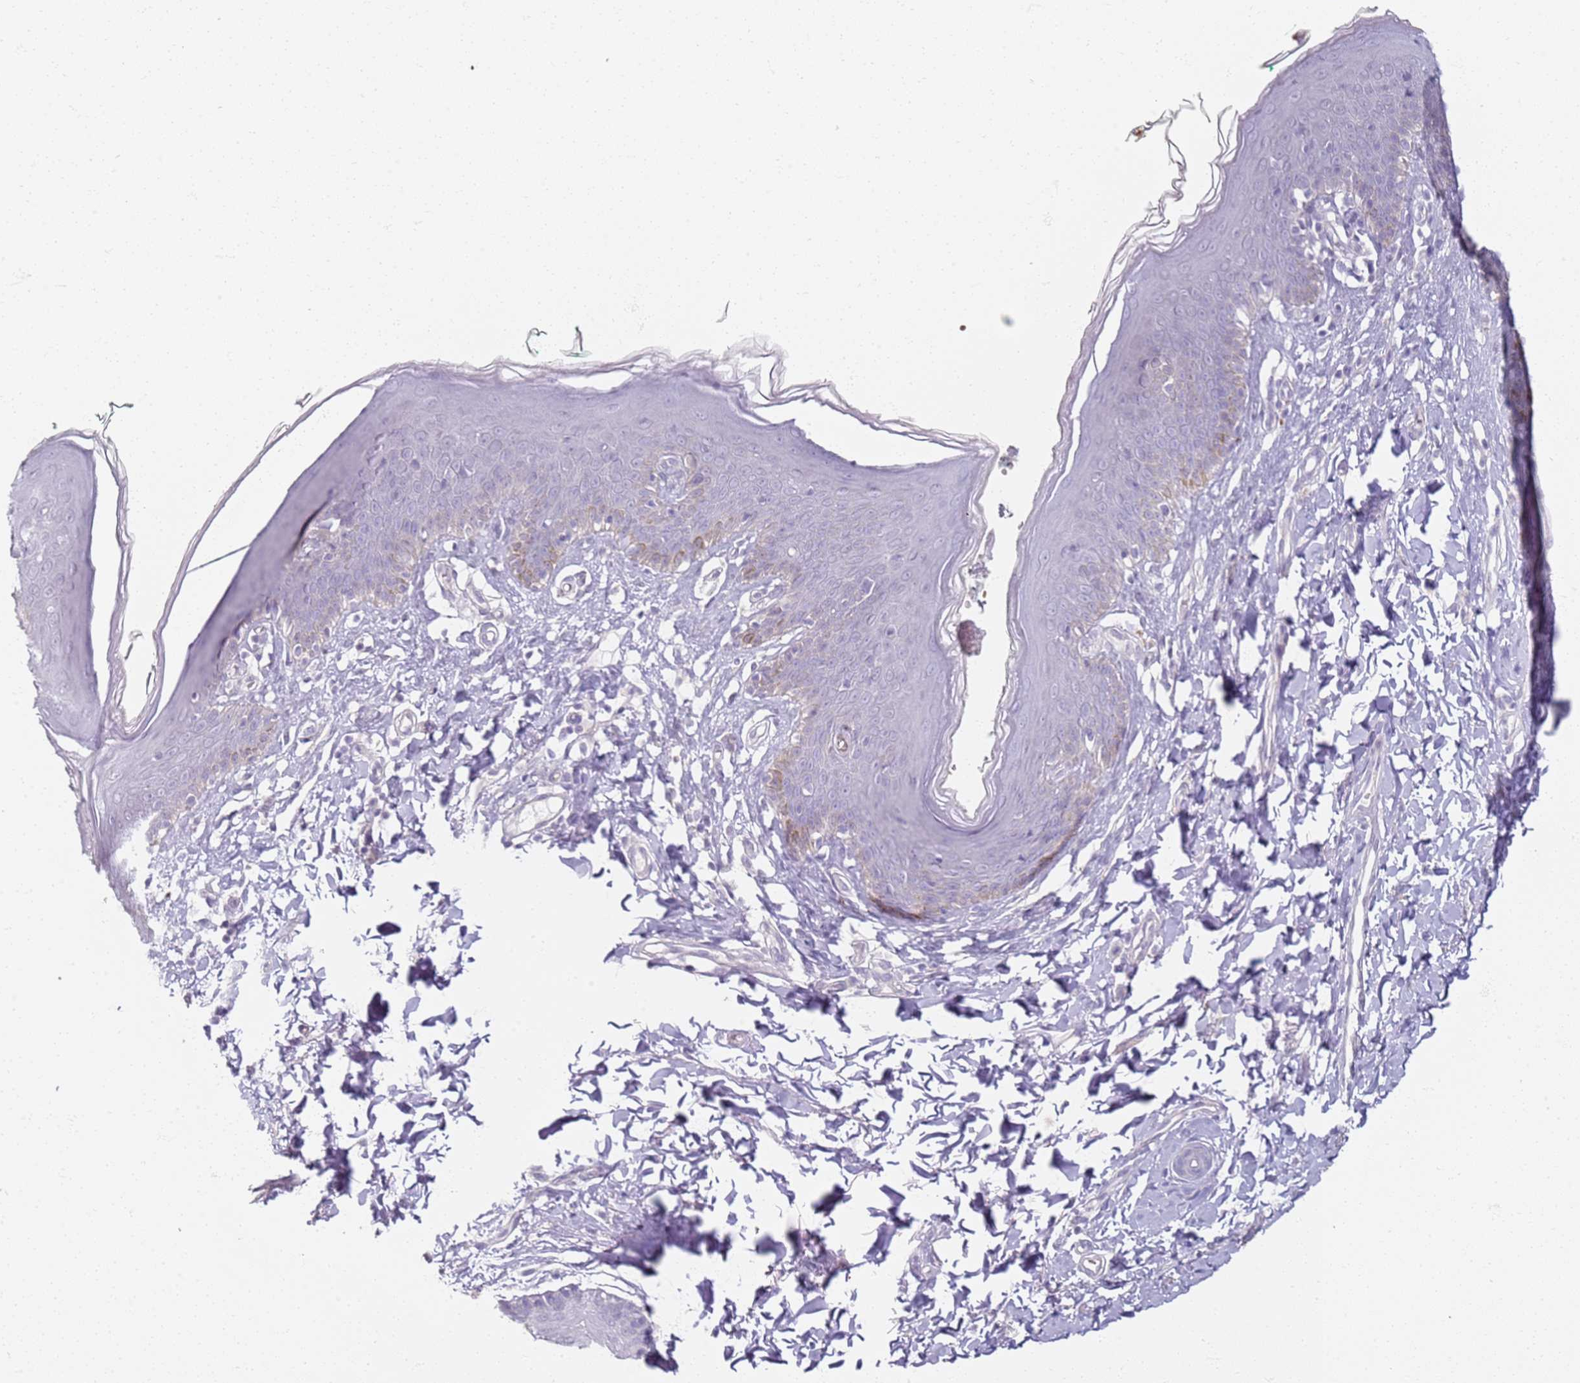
{"staining": {"intensity": "moderate", "quantity": "<25%", "location": "cytoplasmic/membranous"}, "tissue": "skin", "cell_type": "Epidermal cells", "image_type": "normal", "snomed": [{"axis": "morphology", "description": "Normal tissue, NOS"}, {"axis": "topography", "description": "Vulva"}], "caption": "Immunohistochemical staining of unremarkable skin reveals moderate cytoplasmic/membranous protein staining in approximately <25% of epidermal cells.", "gene": "CD40LG", "patient": {"sex": "female", "age": 66}}